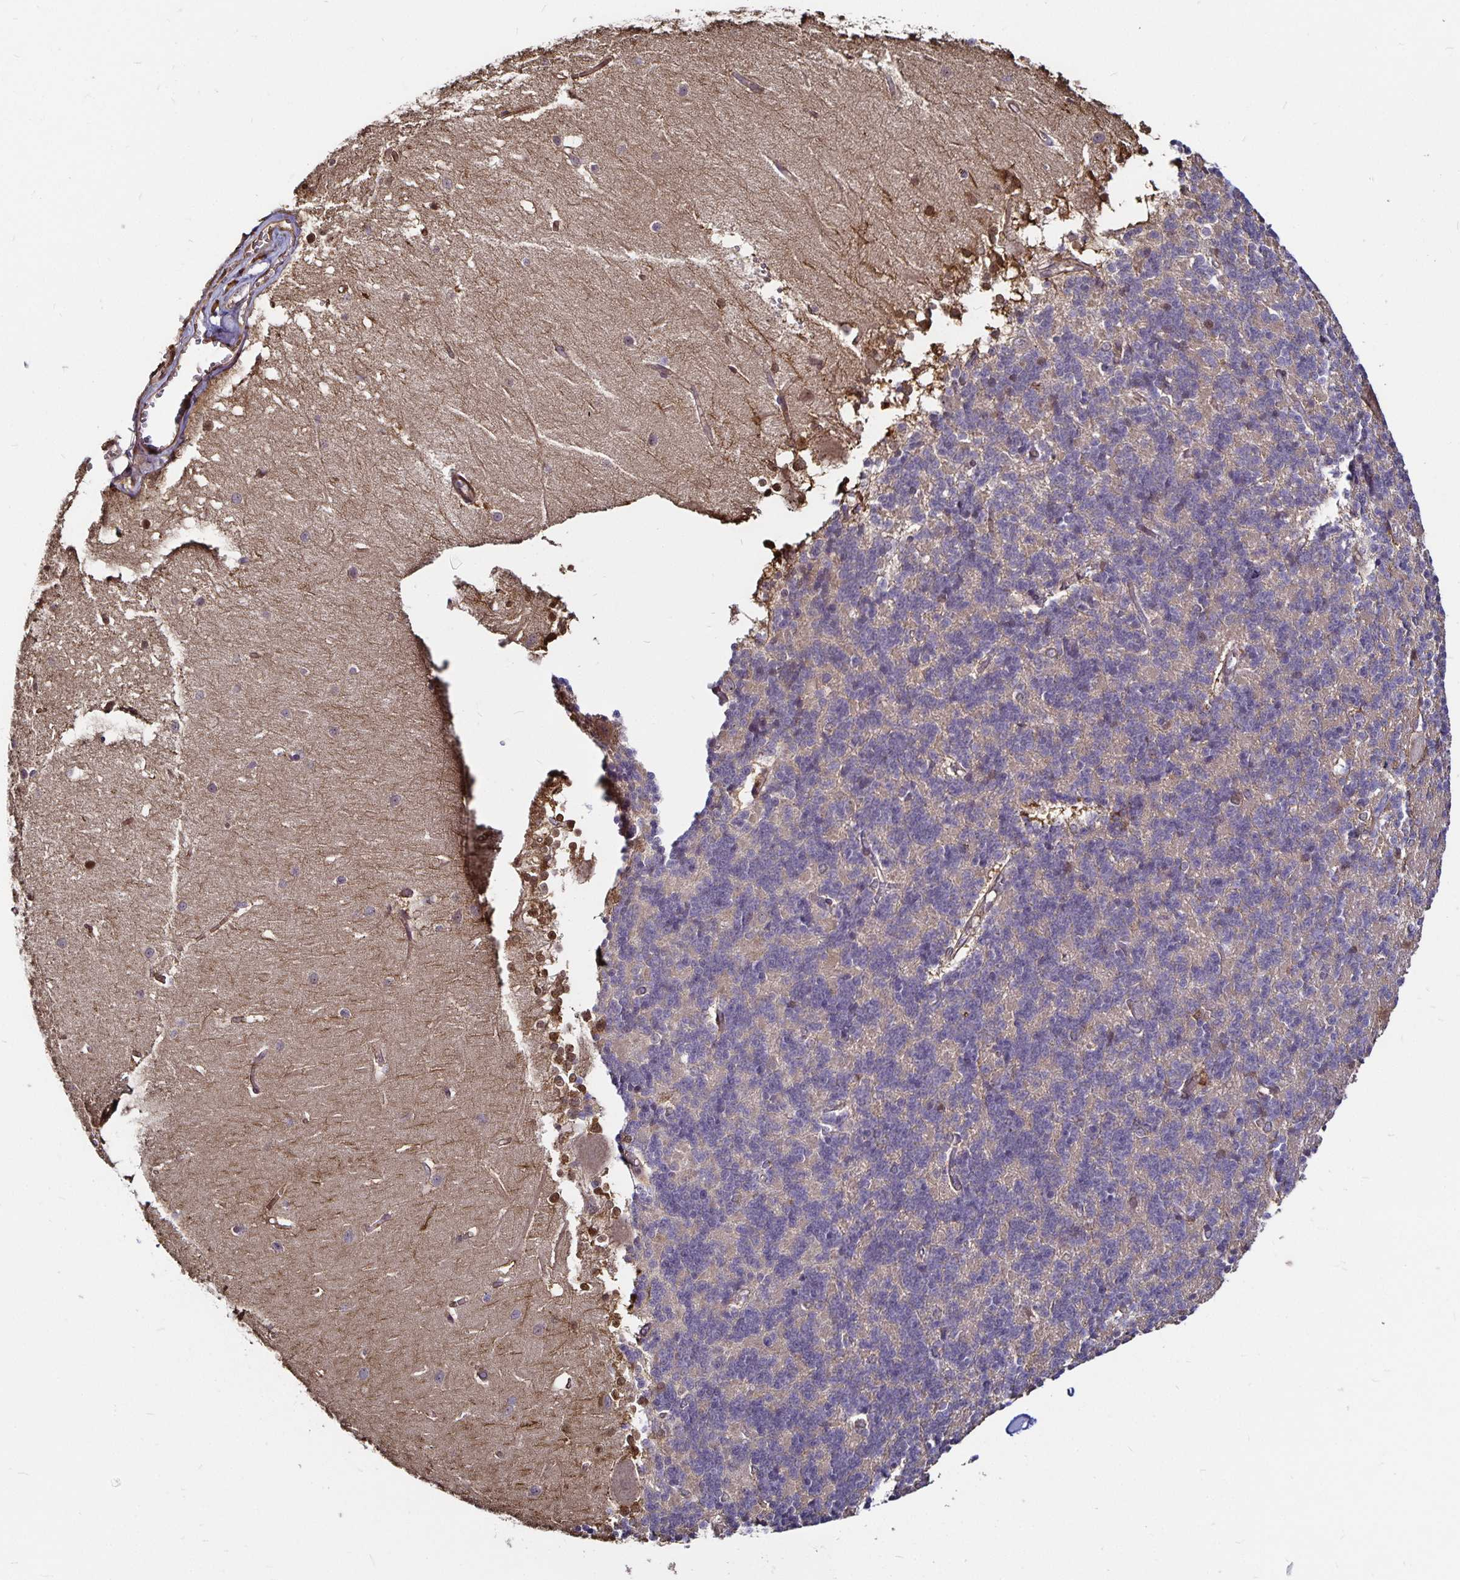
{"staining": {"intensity": "negative", "quantity": "none", "location": "none"}, "tissue": "cerebellum", "cell_type": "Cells in granular layer", "image_type": "normal", "snomed": [{"axis": "morphology", "description": "Normal tissue, NOS"}, {"axis": "topography", "description": "Cerebellum"}], "caption": "A histopathology image of human cerebellum is negative for staining in cells in granular layer. (DAB (3,3'-diaminobenzidine) immunohistochemistry (IHC) with hematoxylin counter stain).", "gene": "CYP27A1", "patient": {"sex": "male", "age": 37}}